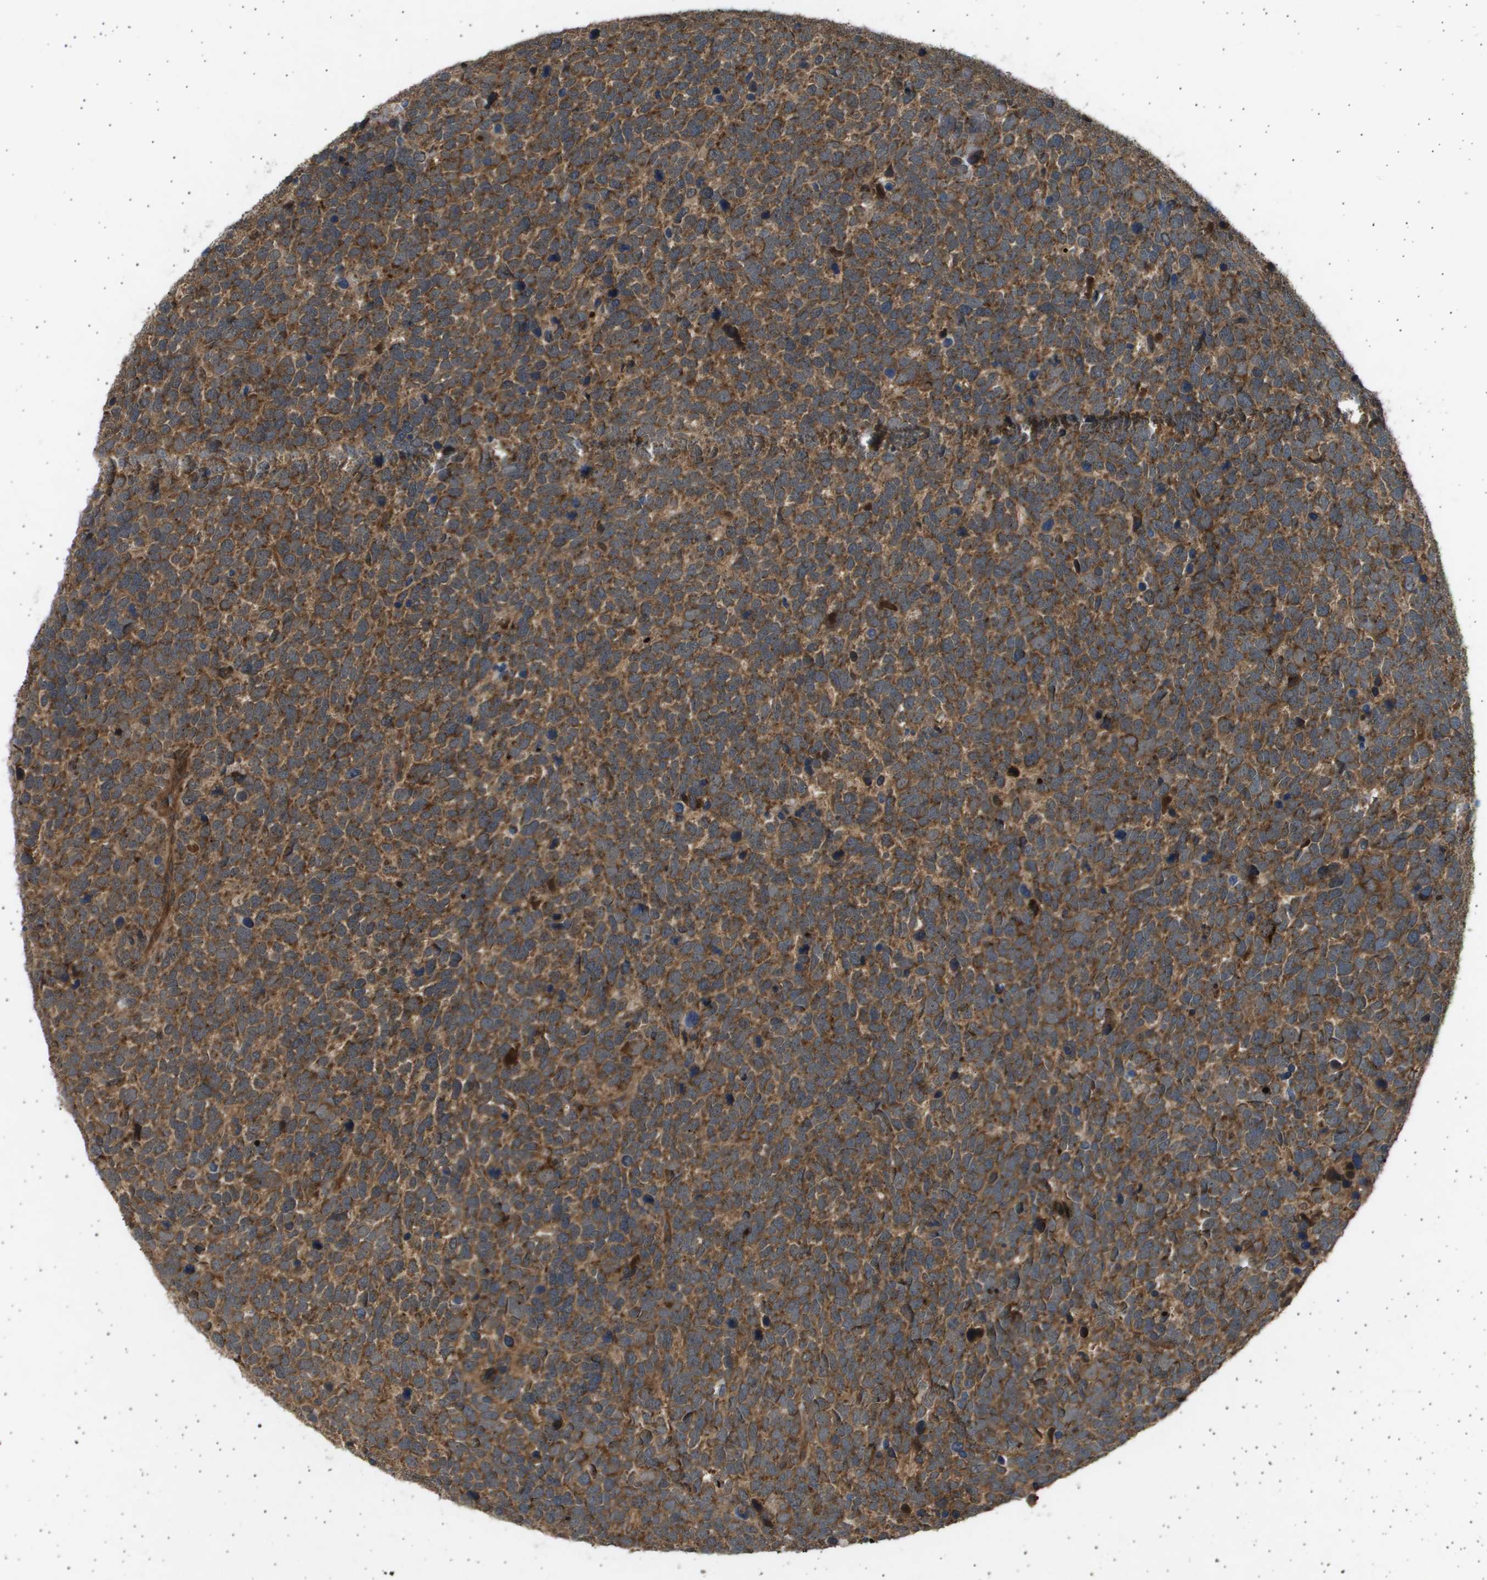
{"staining": {"intensity": "strong", "quantity": ">75%", "location": "cytoplasmic/membranous"}, "tissue": "urothelial cancer", "cell_type": "Tumor cells", "image_type": "cancer", "snomed": [{"axis": "morphology", "description": "Urothelial carcinoma, High grade"}, {"axis": "topography", "description": "Urinary bladder"}], "caption": "Urothelial cancer was stained to show a protein in brown. There is high levels of strong cytoplasmic/membranous staining in about >75% of tumor cells. (brown staining indicates protein expression, while blue staining denotes nuclei).", "gene": "TNRC6A", "patient": {"sex": "female", "age": 82}}